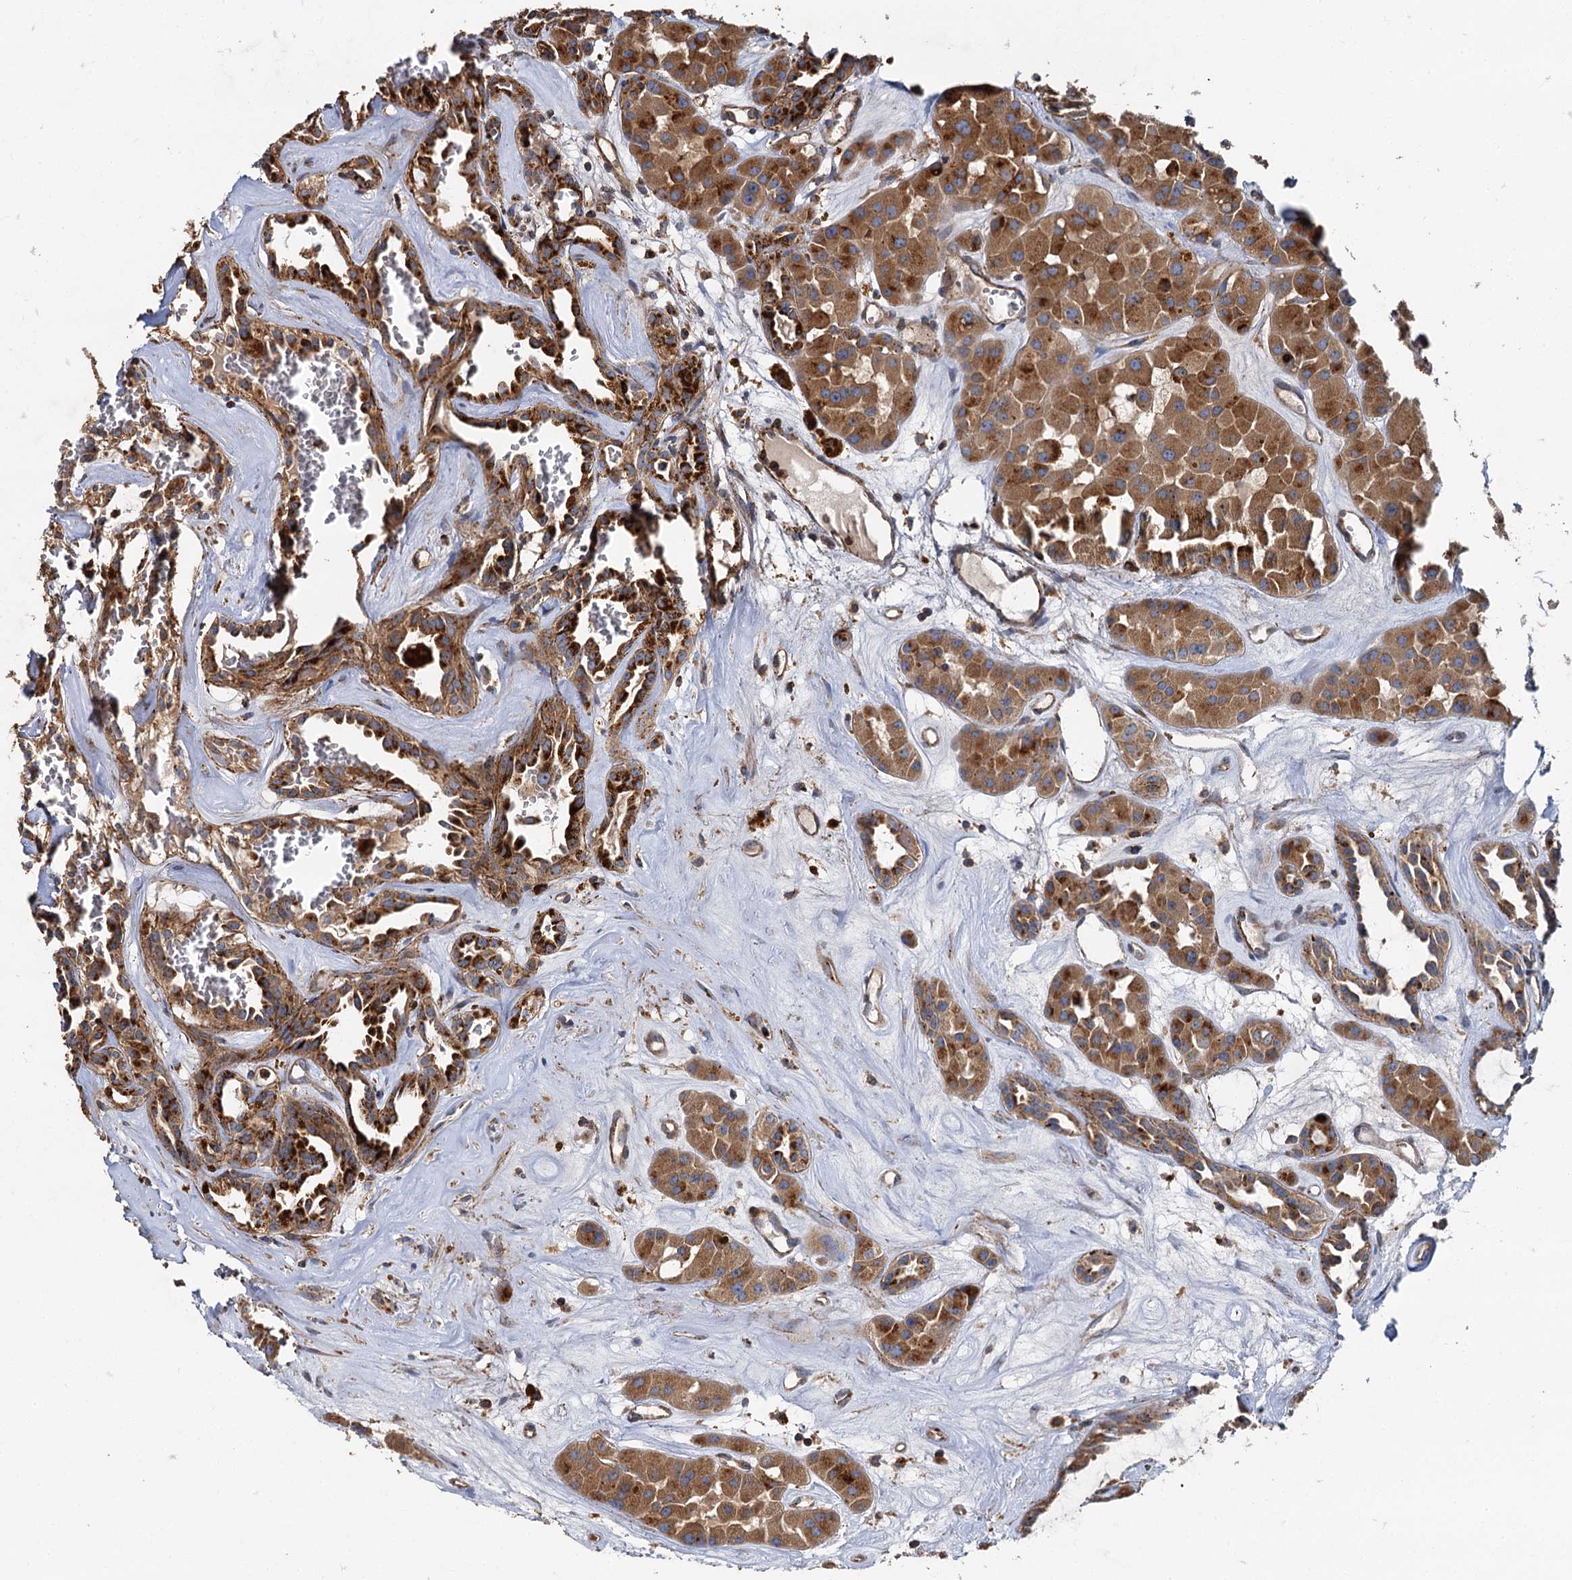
{"staining": {"intensity": "strong", "quantity": ">75%", "location": "cytoplasmic/membranous"}, "tissue": "renal cancer", "cell_type": "Tumor cells", "image_type": "cancer", "snomed": [{"axis": "morphology", "description": "Carcinoma, NOS"}, {"axis": "topography", "description": "Kidney"}], "caption": "Immunohistochemical staining of renal cancer (carcinoma) exhibits high levels of strong cytoplasmic/membranous staining in approximately >75% of tumor cells. (brown staining indicates protein expression, while blue staining denotes nuclei).", "gene": "WDR73", "patient": {"sex": "female", "age": 75}}